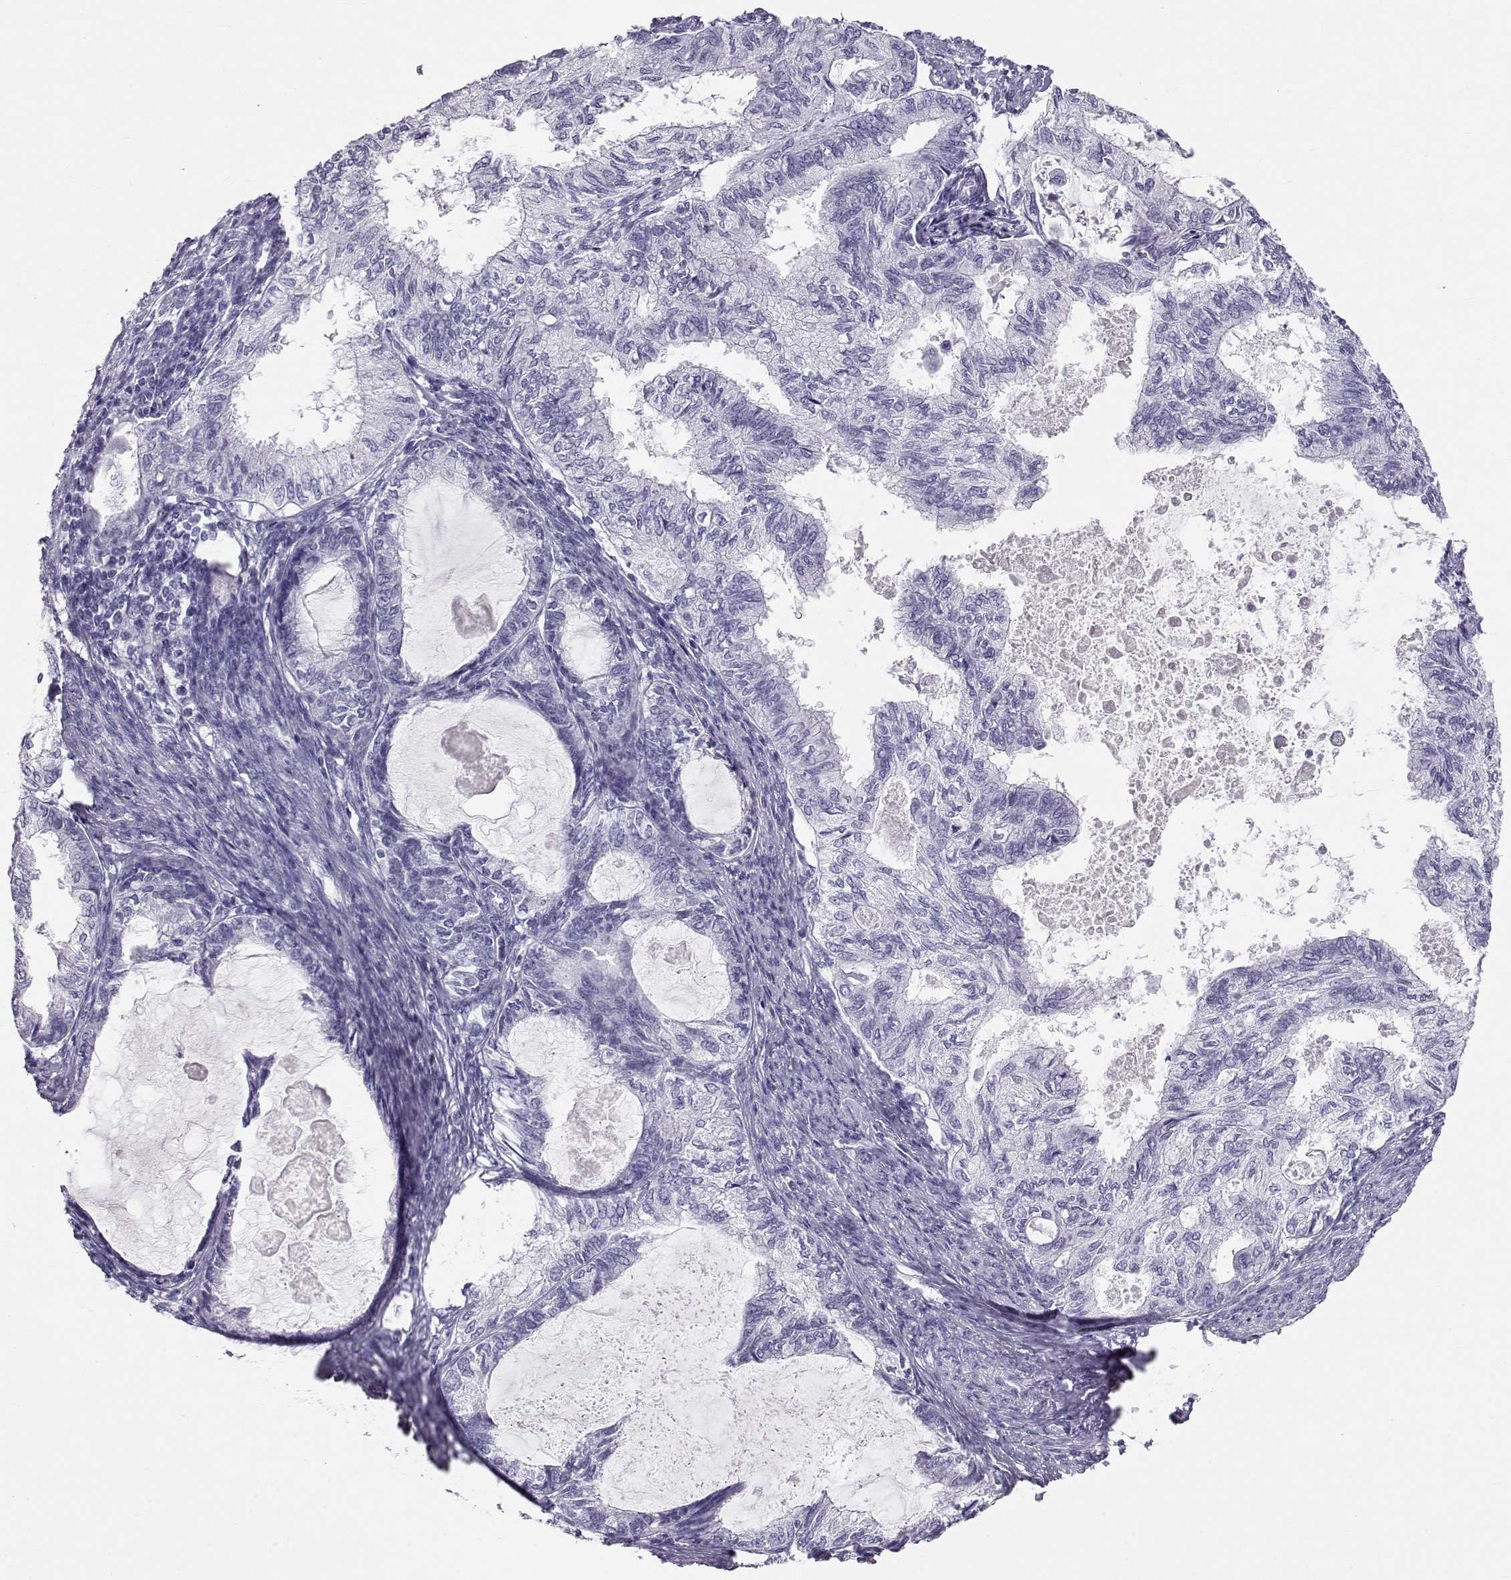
{"staining": {"intensity": "negative", "quantity": "none", "location": "none"}, "tissue": "endometrial cancer", "cell_type": "Tumor cells", "image_type": "cancer", "snomed": [{"axis": "morphology", "description": "Adenocarcinoma, NOS"}, {"axis": "topography", "description": "Endometrium"}], "caption": "High power microscopy photomicrograph of an immunohistochemistry photomicrograph of endometrial adenocarcinoma, revealing no significant positivity in tumor cells. Nuclei are stained in blue.", "gene": "RD3", "patient": {"sex": "female", "age": 86}}